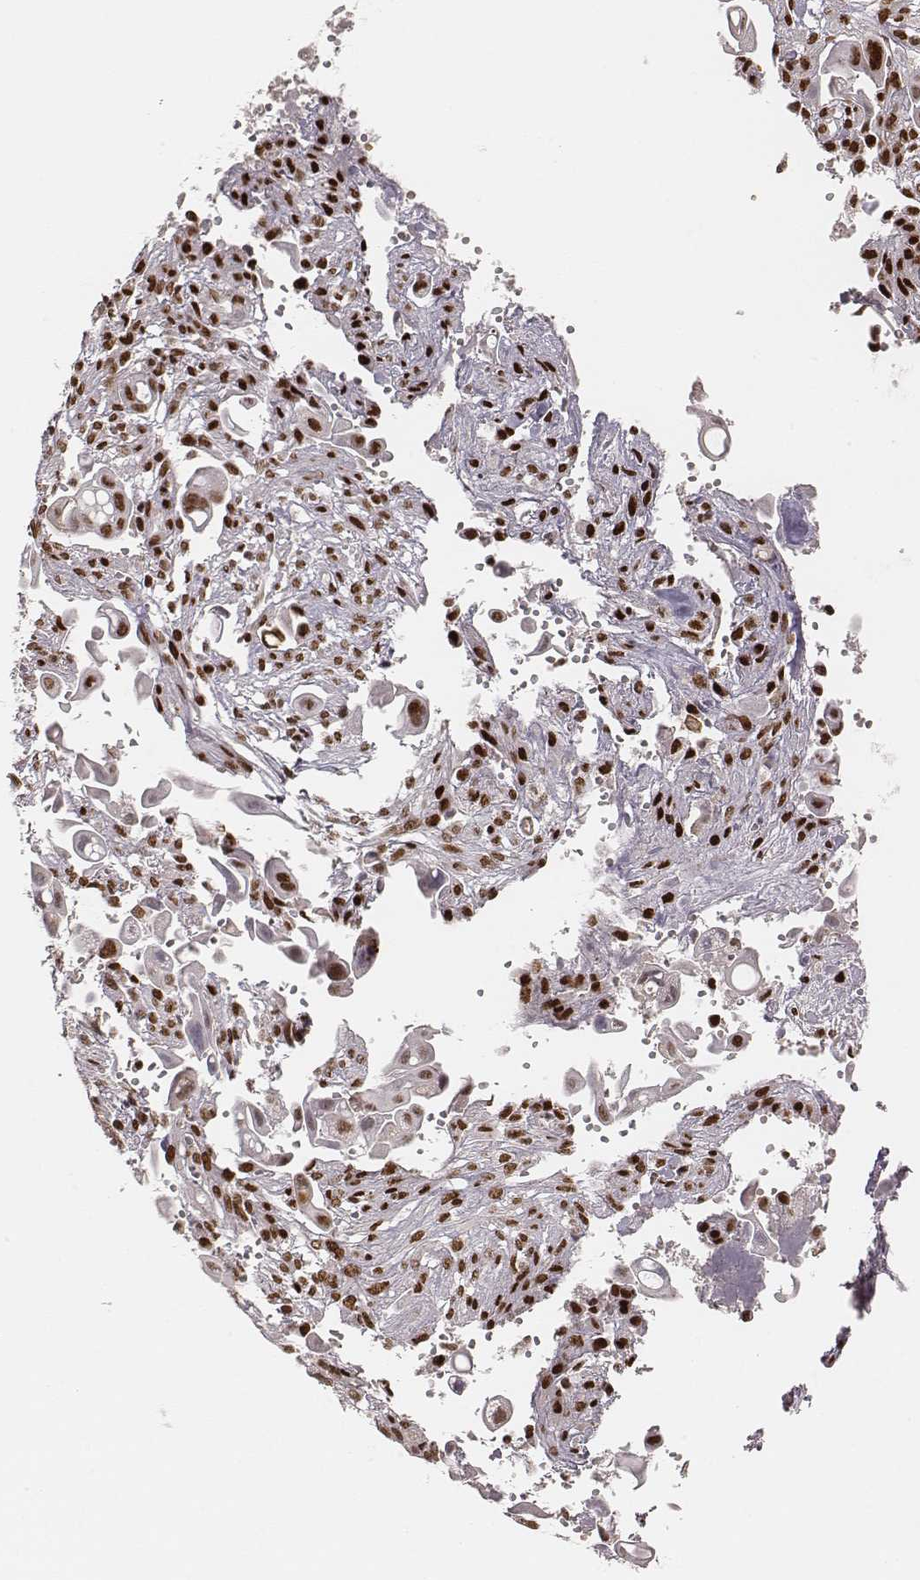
{"staining": {"intensity": "strong", "quantity": ">75%", "location": "nuclear"}, "tissue": "pancreatic cancer", "cell_type": "Tumor cells", "image_type": "cancer", "snomed": [{"axis": "morphology", "description": "Adenocarcinoma, NOS"}, {"axis": "topography", "description": "Pancreas"}], "caption": "Immunohistochemistry micrograph of neoplastic tissue: adenocarcinoma (pancreatic) stained using IHC displays high levels of strong protein expression localized specifically in the nuclear of tumor cells, appearing as a nuclear brown color.", "gene": "HNRNPC", "patient": {"sex": "male", "age": 50}}